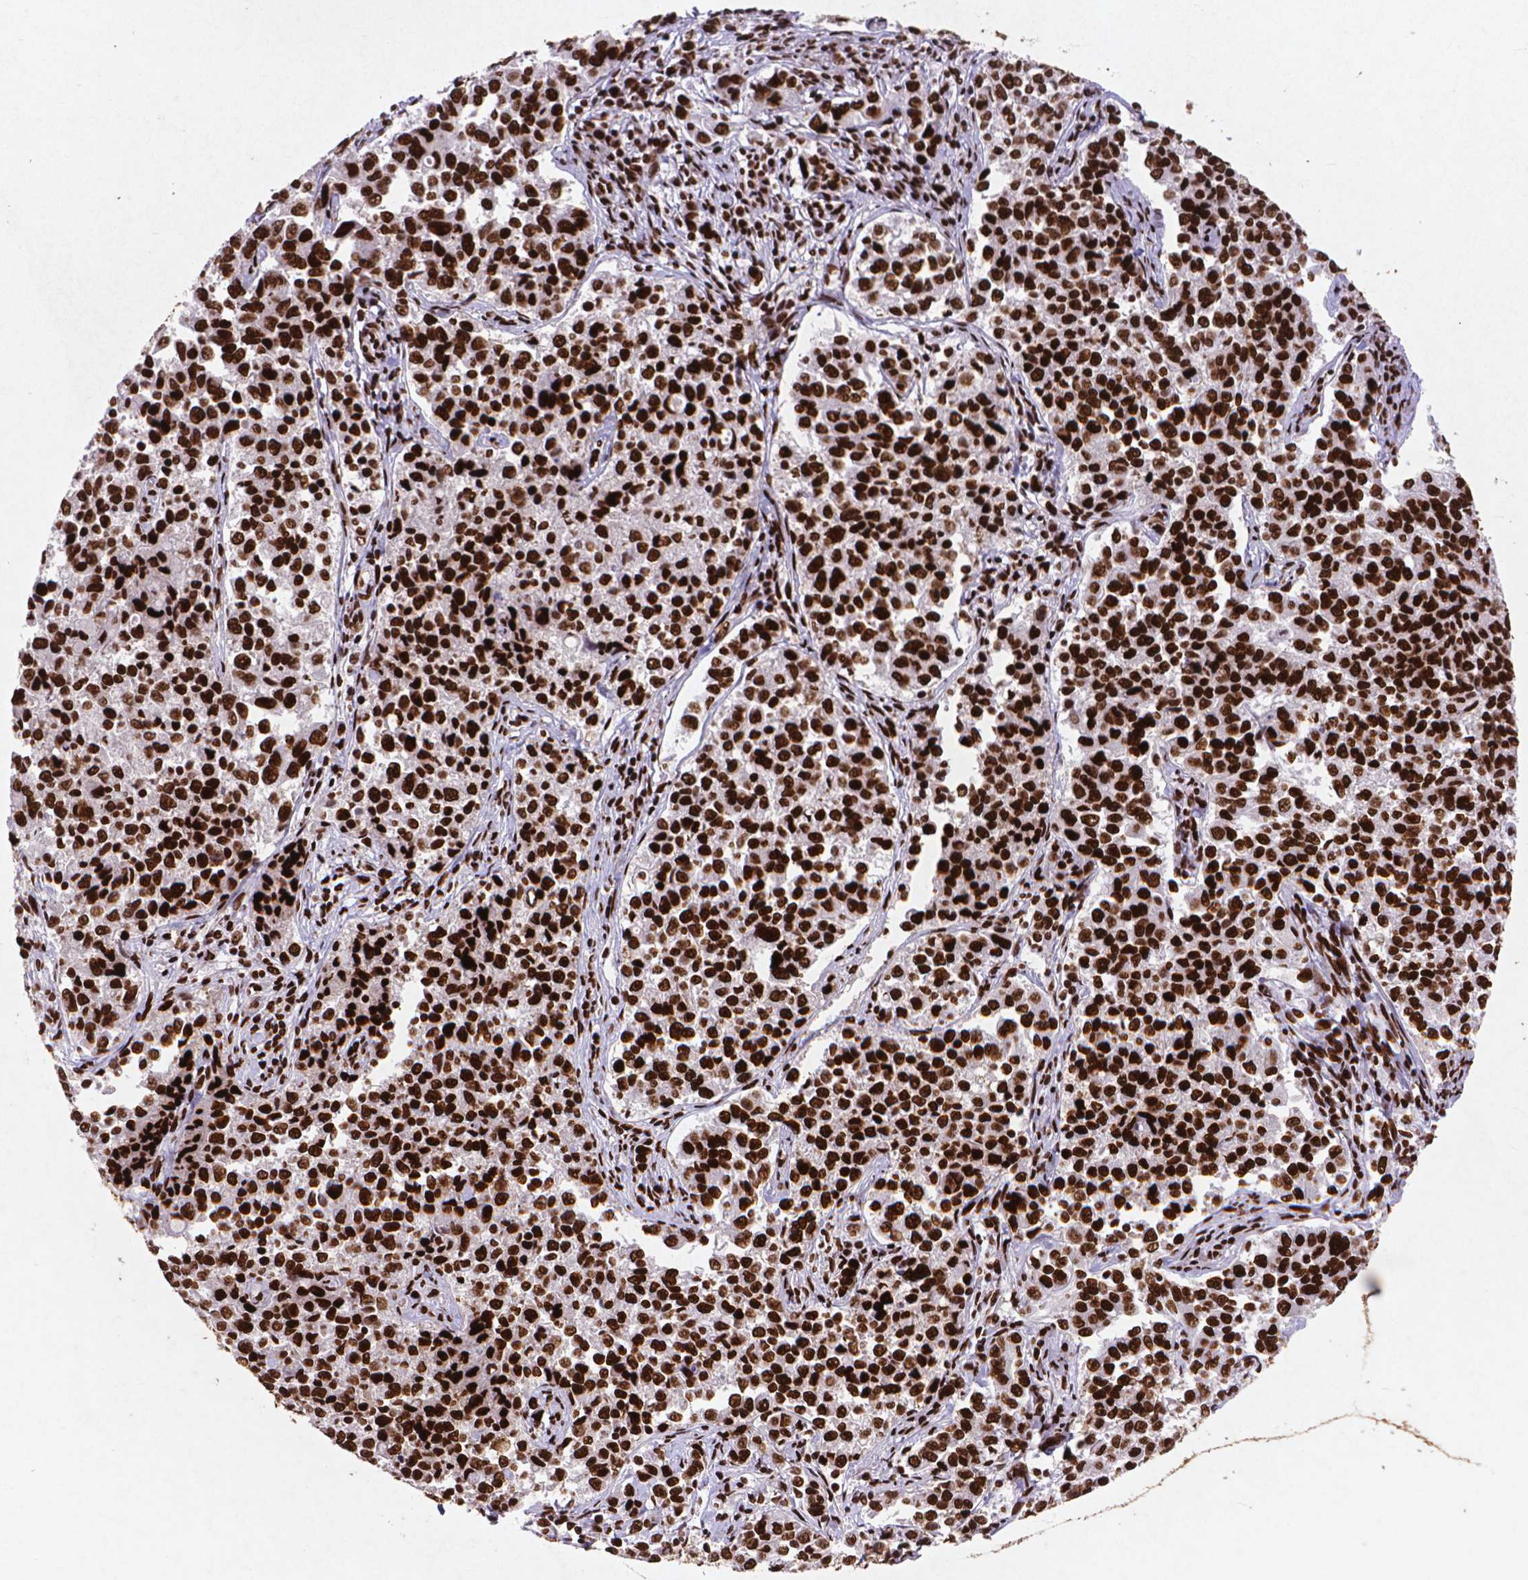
{"staining": {"intensity": "strong", "quantity": ">75%", "location": "nuclear"}, "tissue": "endometrial cancer", "cell_type": "Tumor cells", "image_type": "cancer", "snomed": [{"axis": "morphology", "description": "Adenocarcinoma, NOS"}, {"axis": "topography", "description": "Endometrium"}], "caption": "IHC staining of adenocarcinoma (endometrial), which exhibits high levels of strong nuclear positivity in approximately >75% of tumor cells indicating strong nuclear protein expression. The staining was performed using DAB (brown) for protein detection and nuclei were counterstained in hematoxylin (blue).", "gene": "CITED2", "patient": {"sex": "female", "age": 43}}